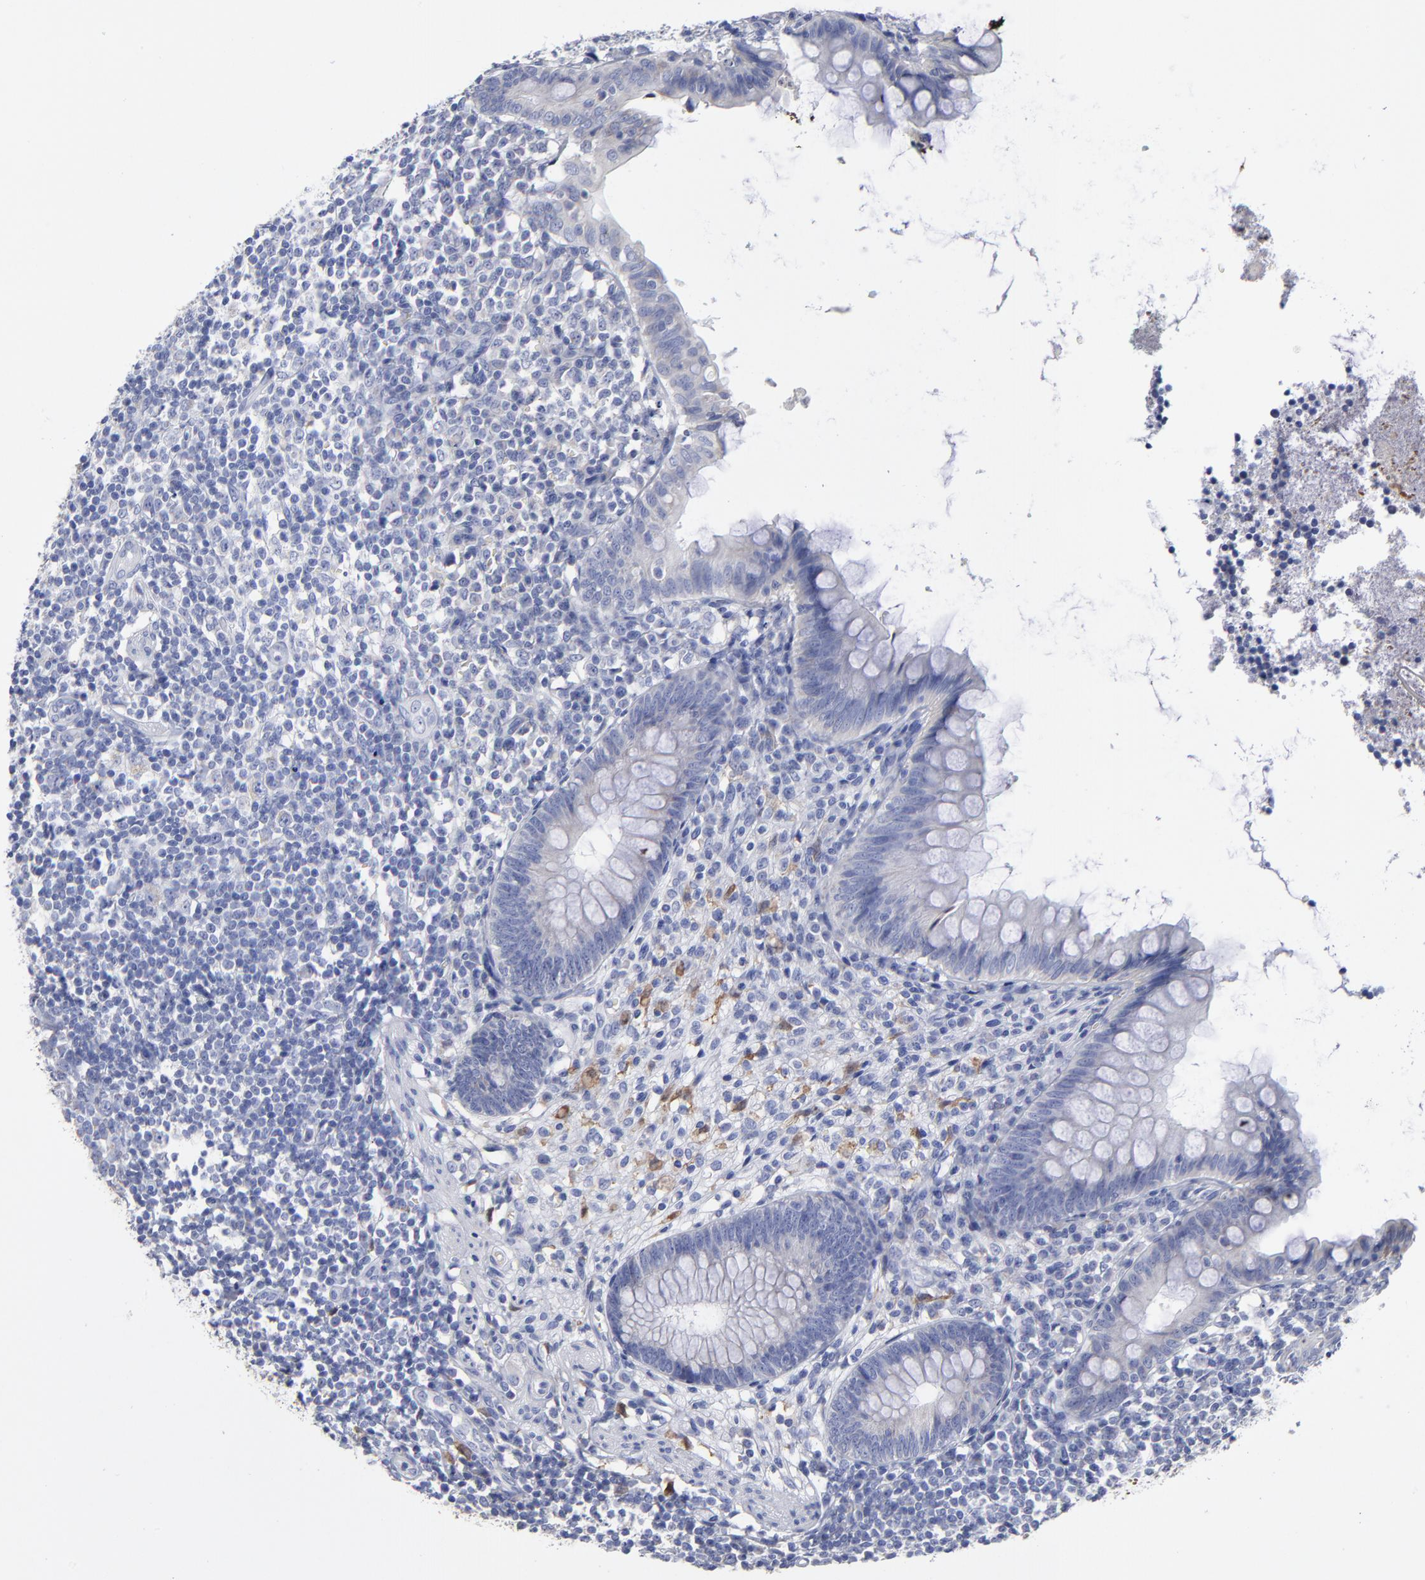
{"staining": {"intensity": "negative", "quantity": "none", "location": "none"}, "tissue": "appendix", "cell_type": "Glandular cells", "image_type": "normal", "snomed": [{"axis": "morphology", "description": "Normal tissue, NOS"}, {"axis": "topography", "description": "Appendix"}], "caption": "This is a photomicrograph of immunohistochemistry (IHC) staining of benign appendix, which shows no positivity in glandular cells. (IHC, brightfield microscopy, high magnification).", "gene": "PTP4A1", "patient": {"sex": "female", "age": 66}}